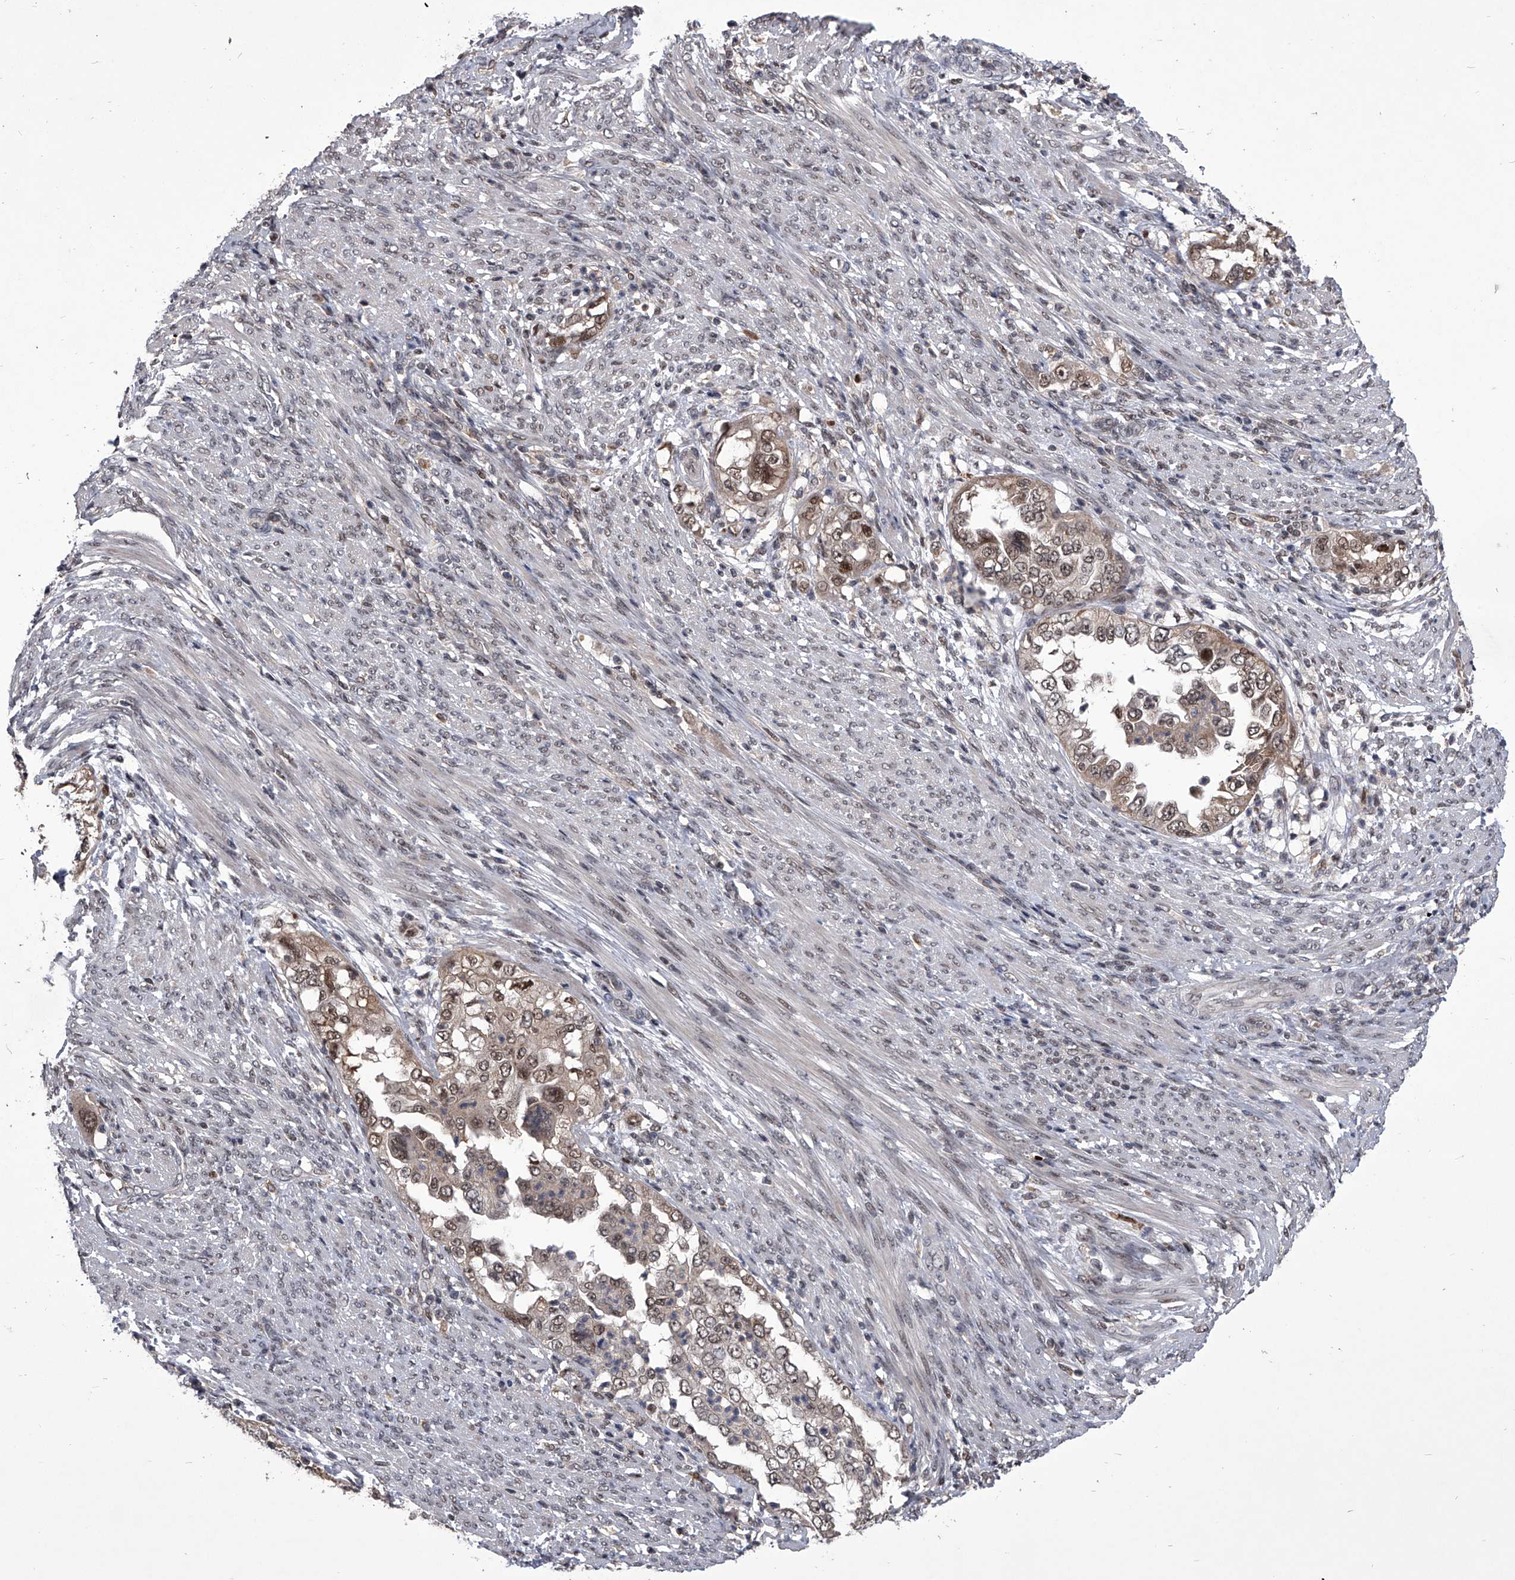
{"staining": {"intensity": "weak", "quantity": ">75%", "location": "nuclear"}, "tissue": "endometrial cancer", "cell_type": "Tumor cells", "image_type": "cancer", "snomed": [{"axis": "morphology", "description": "Adenocarcinoma, NOS"}, {"axis": "topography", "description": "Endometrium"}], "caption": "Brown immunohistochemical staining in endometrial cancer (adenocarcinoma) reveals weak nuclear expression in approximately >75% of tumor cells. The staining was performed using DAB to visualize the protein expression in brown, while the nuclei were stained in blue with hematoxylin (Magnification: 20x).", "gene": "CMTR1", "patient": {"sex": "female", "age": 85}}